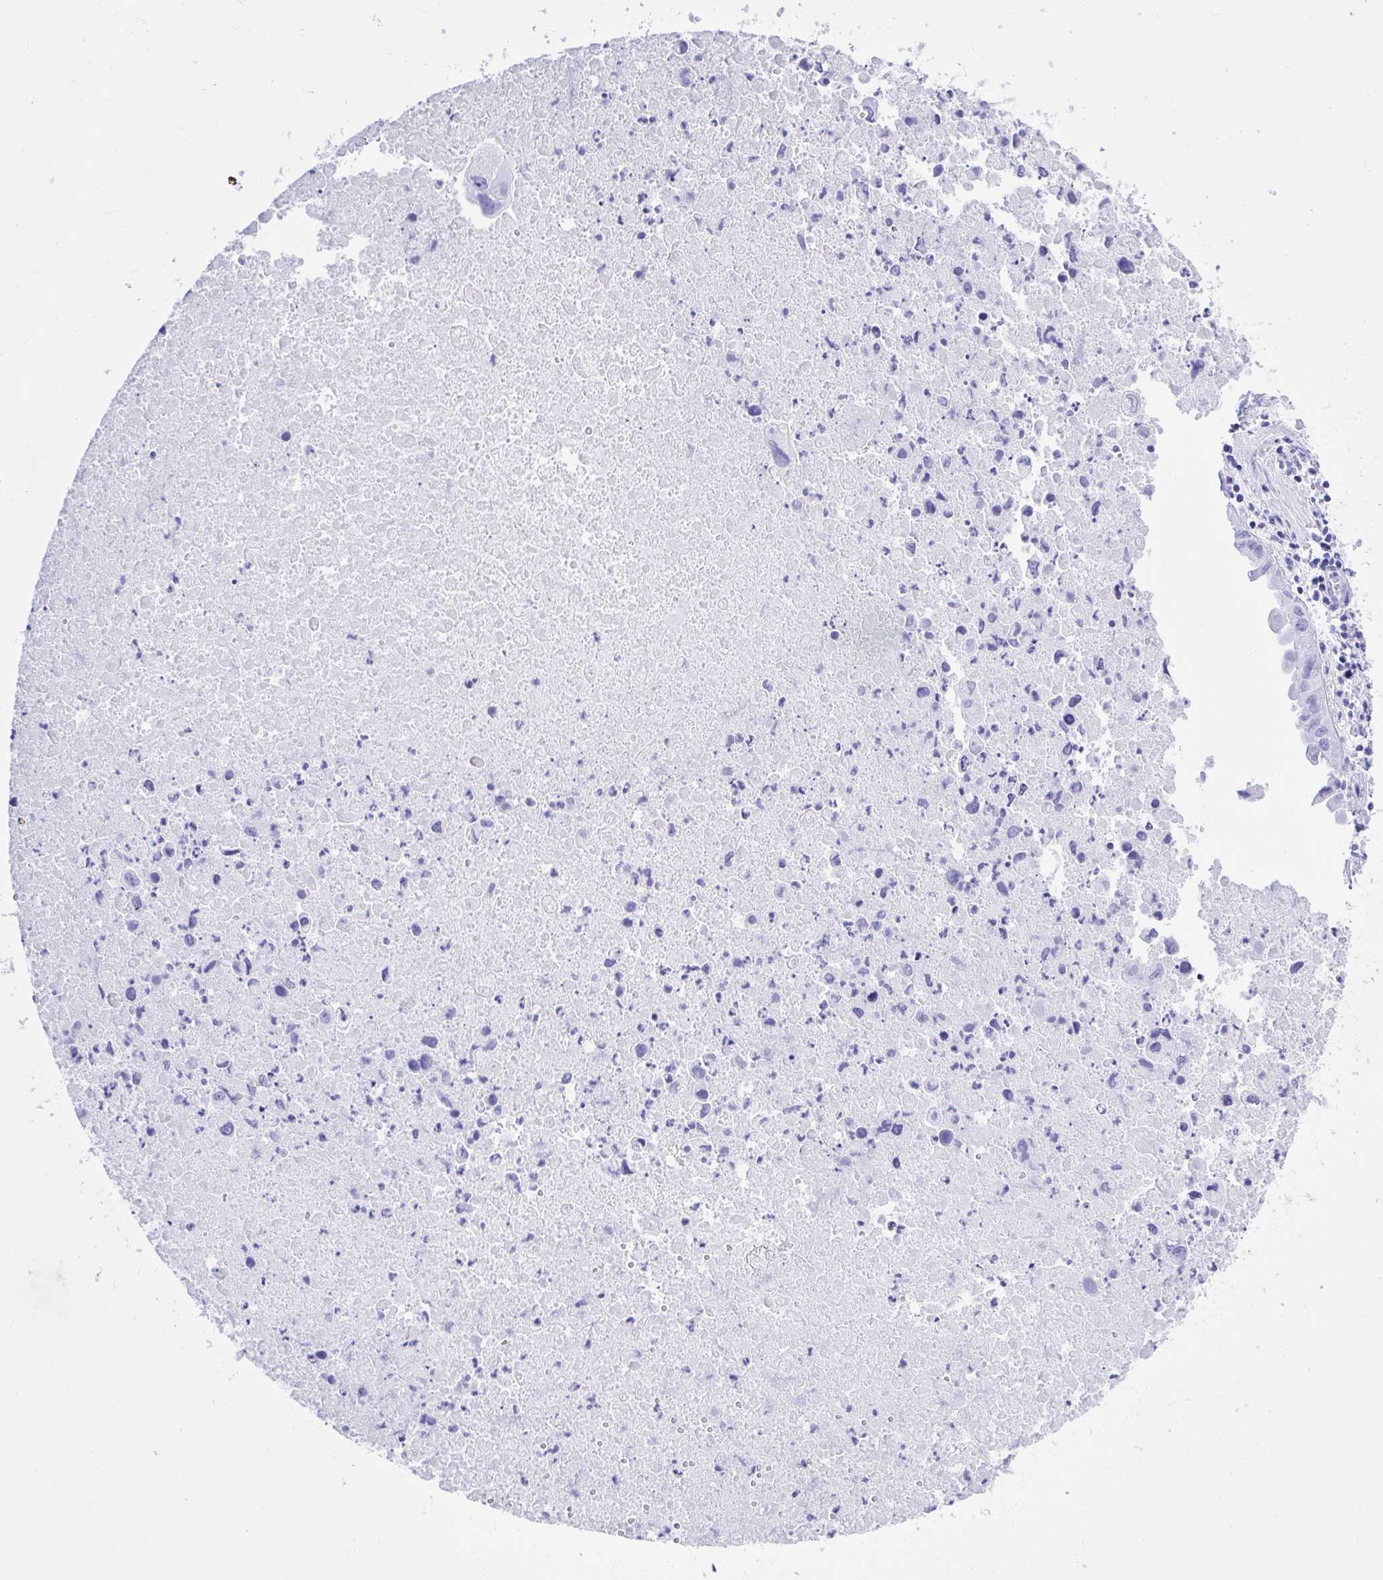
{"staining": {"intensity": "negative", "quantity": "none", "location": "none"}, "tissue": "lung cancer", "cell_type": "Tumor cells", "image_type": "cancer", "snomed": [{"axis": "morphology", "description": "Adenocarcinoma, NOS"}, {"axis": "topography", "description": "Lymph node"}, {"axis": "topography", "description": "Lung"}], "caption": "Protein analysis of lung cancer (adenocarcinoma) reveals no significant expression in tumor cells. (Stains: DAB immunohistochemistry (IHC) with hematoxylin counter stain, Microscopy: brightfield microscopy at high magnification).", "gene": "THOP1", "patient": {"sex": "male", "age": 64}}